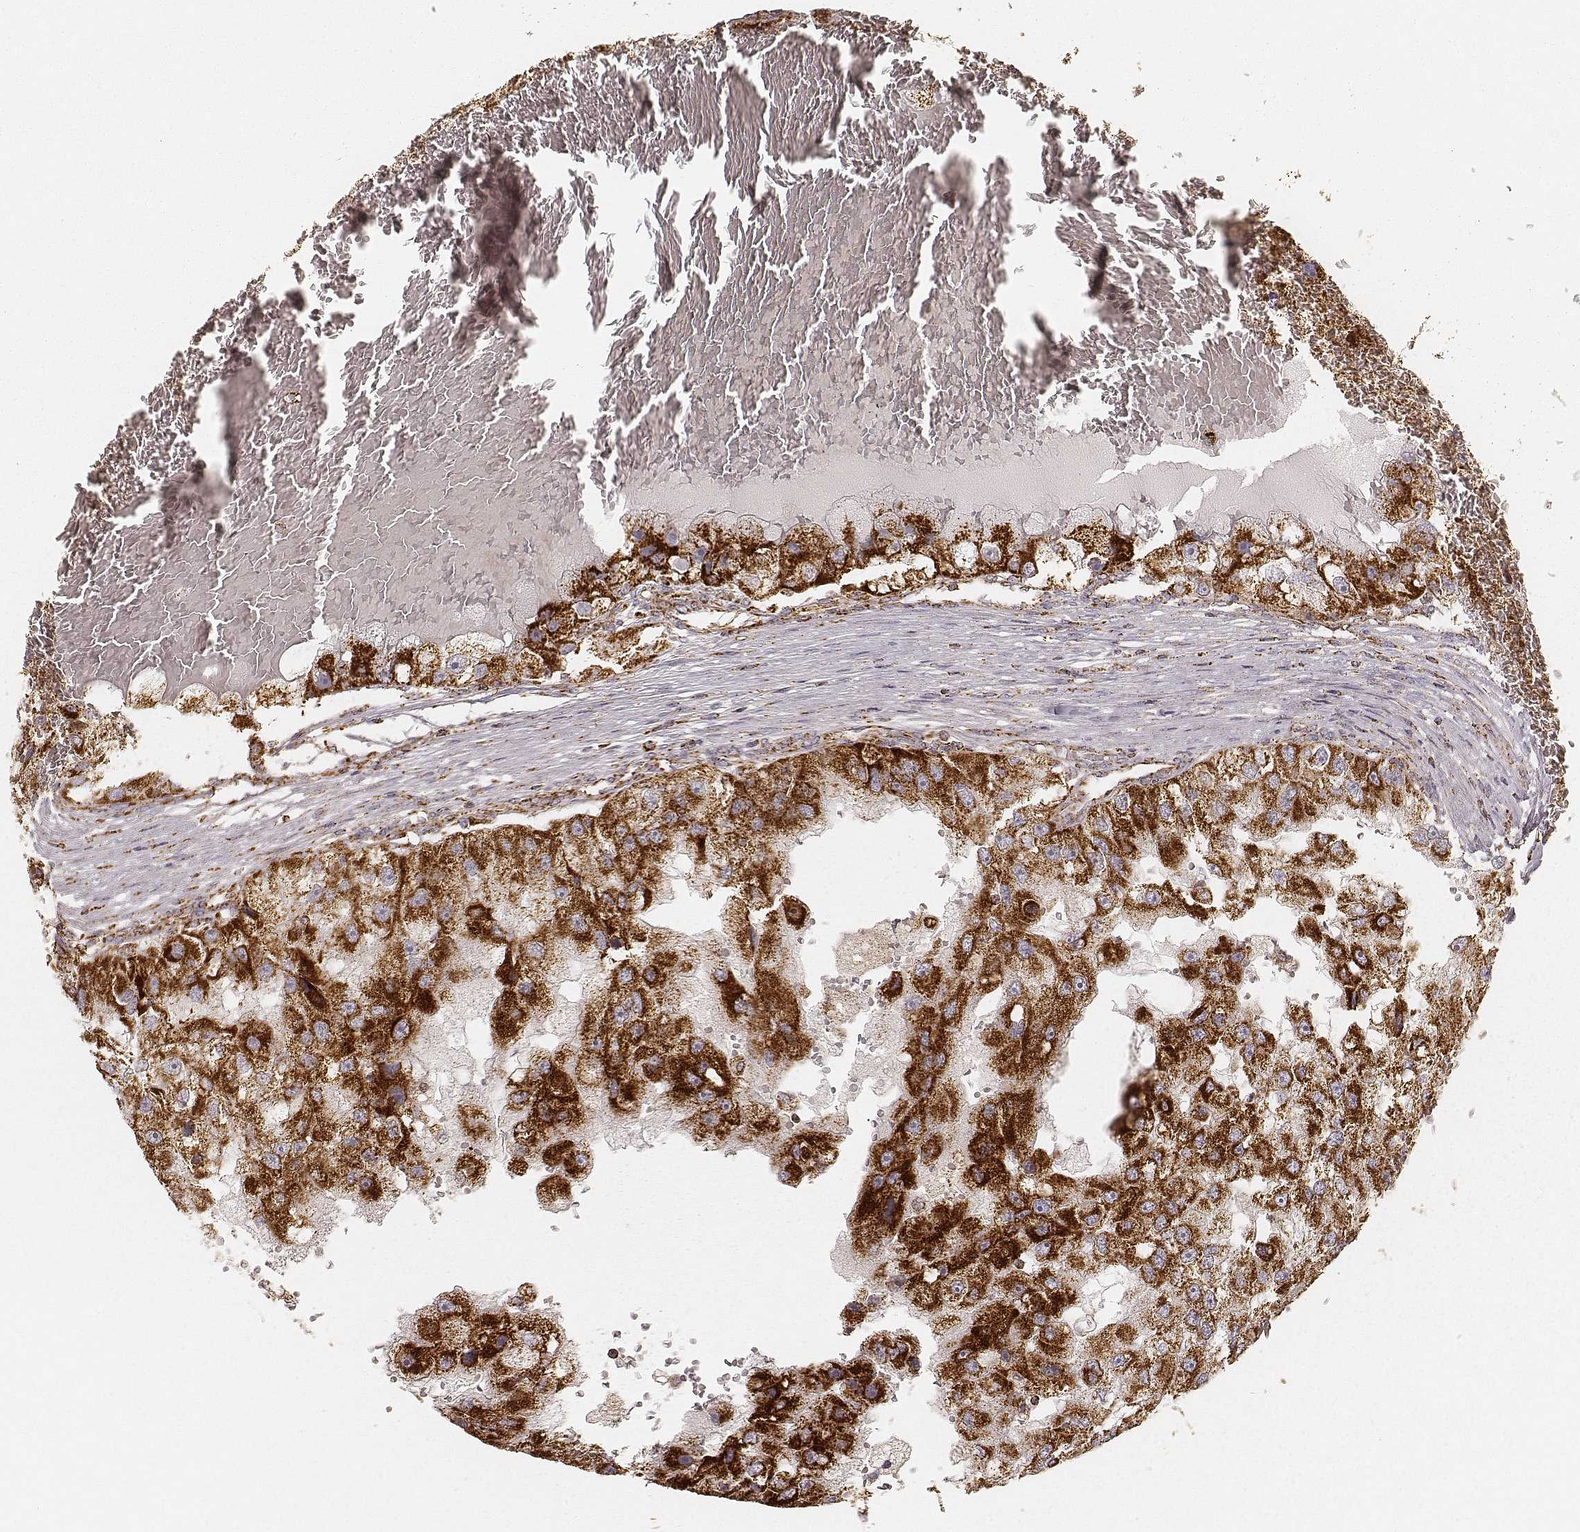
{"staining": {"intensity": "strong", "quantity": ">75%", "location": "cytoplasmic/membranous"}, "tissue": "renal cancer", "cell_type": "Tumor cells", "image_type": "cancer", "snomed": [{"axis": "morphology", "description": "Adenocarcinoma, NOS"}, {"axis": "topography", "description": "Kidney"}], "caption": "Protein expression analysis of human renal cancer (adenocarcinoma) reveals strong cytoplasmic/membranous staining in about >75% of tumor cells.", "gene": "CS", "patient": {"sex": "male", "age": 63}}